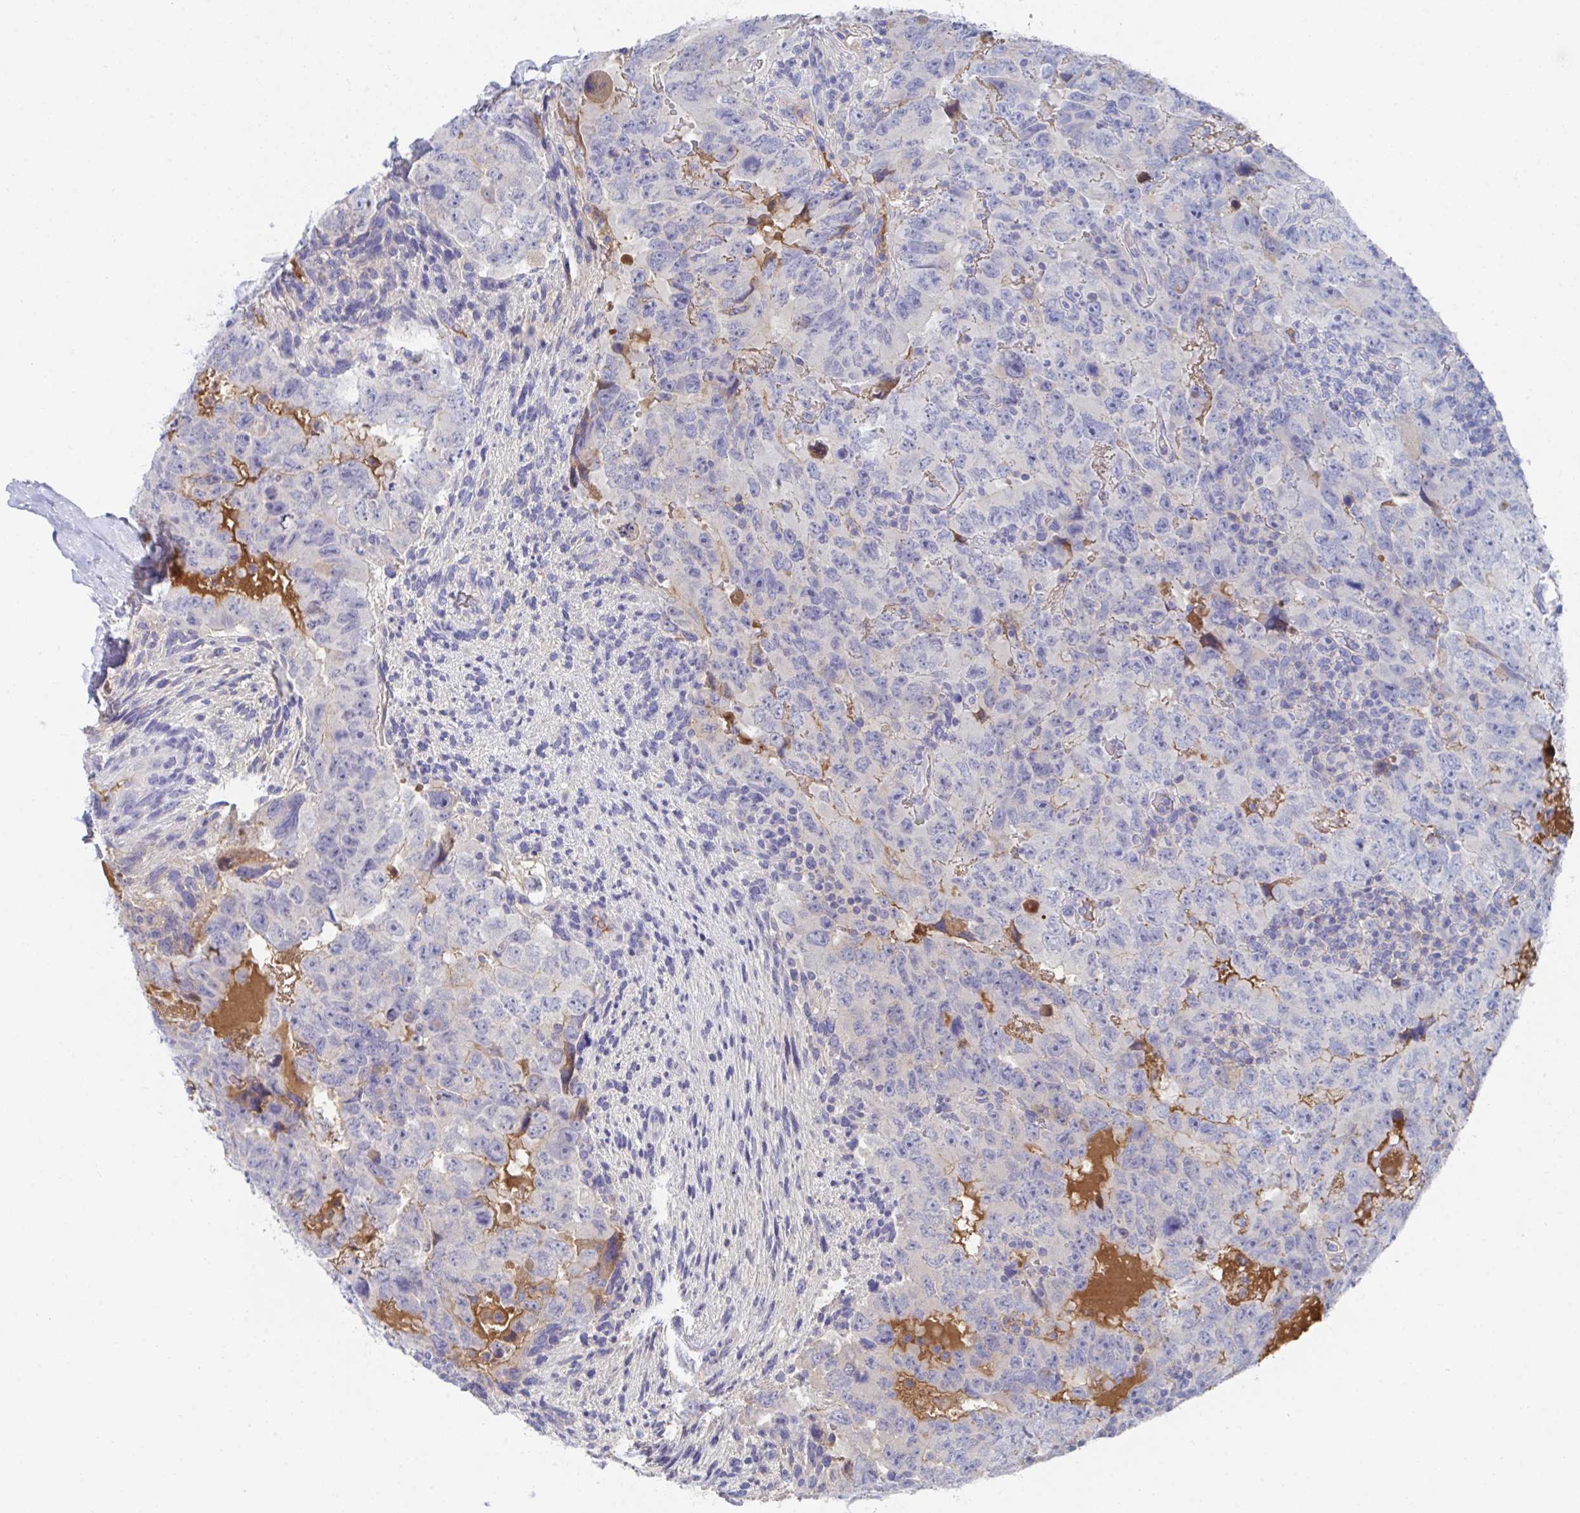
{"staining": {"intensity": "negative", "quantity": "none", "location": "none"}, "tissue": "testis cancer", "cell_type": "Tumor cells", "image_type": "cancer", "snomed": [{"axis": "morphology", "description": "Carcinoma, Embryonal, NOS"}, {"axis": "topography", "description": "Testis"}], "caption": "Micrograph shows no protein expression in tumor cells of testis cancer tissue.", "gene": "TNFAIP6", "patient": {"sex": "male", "age": 24}}